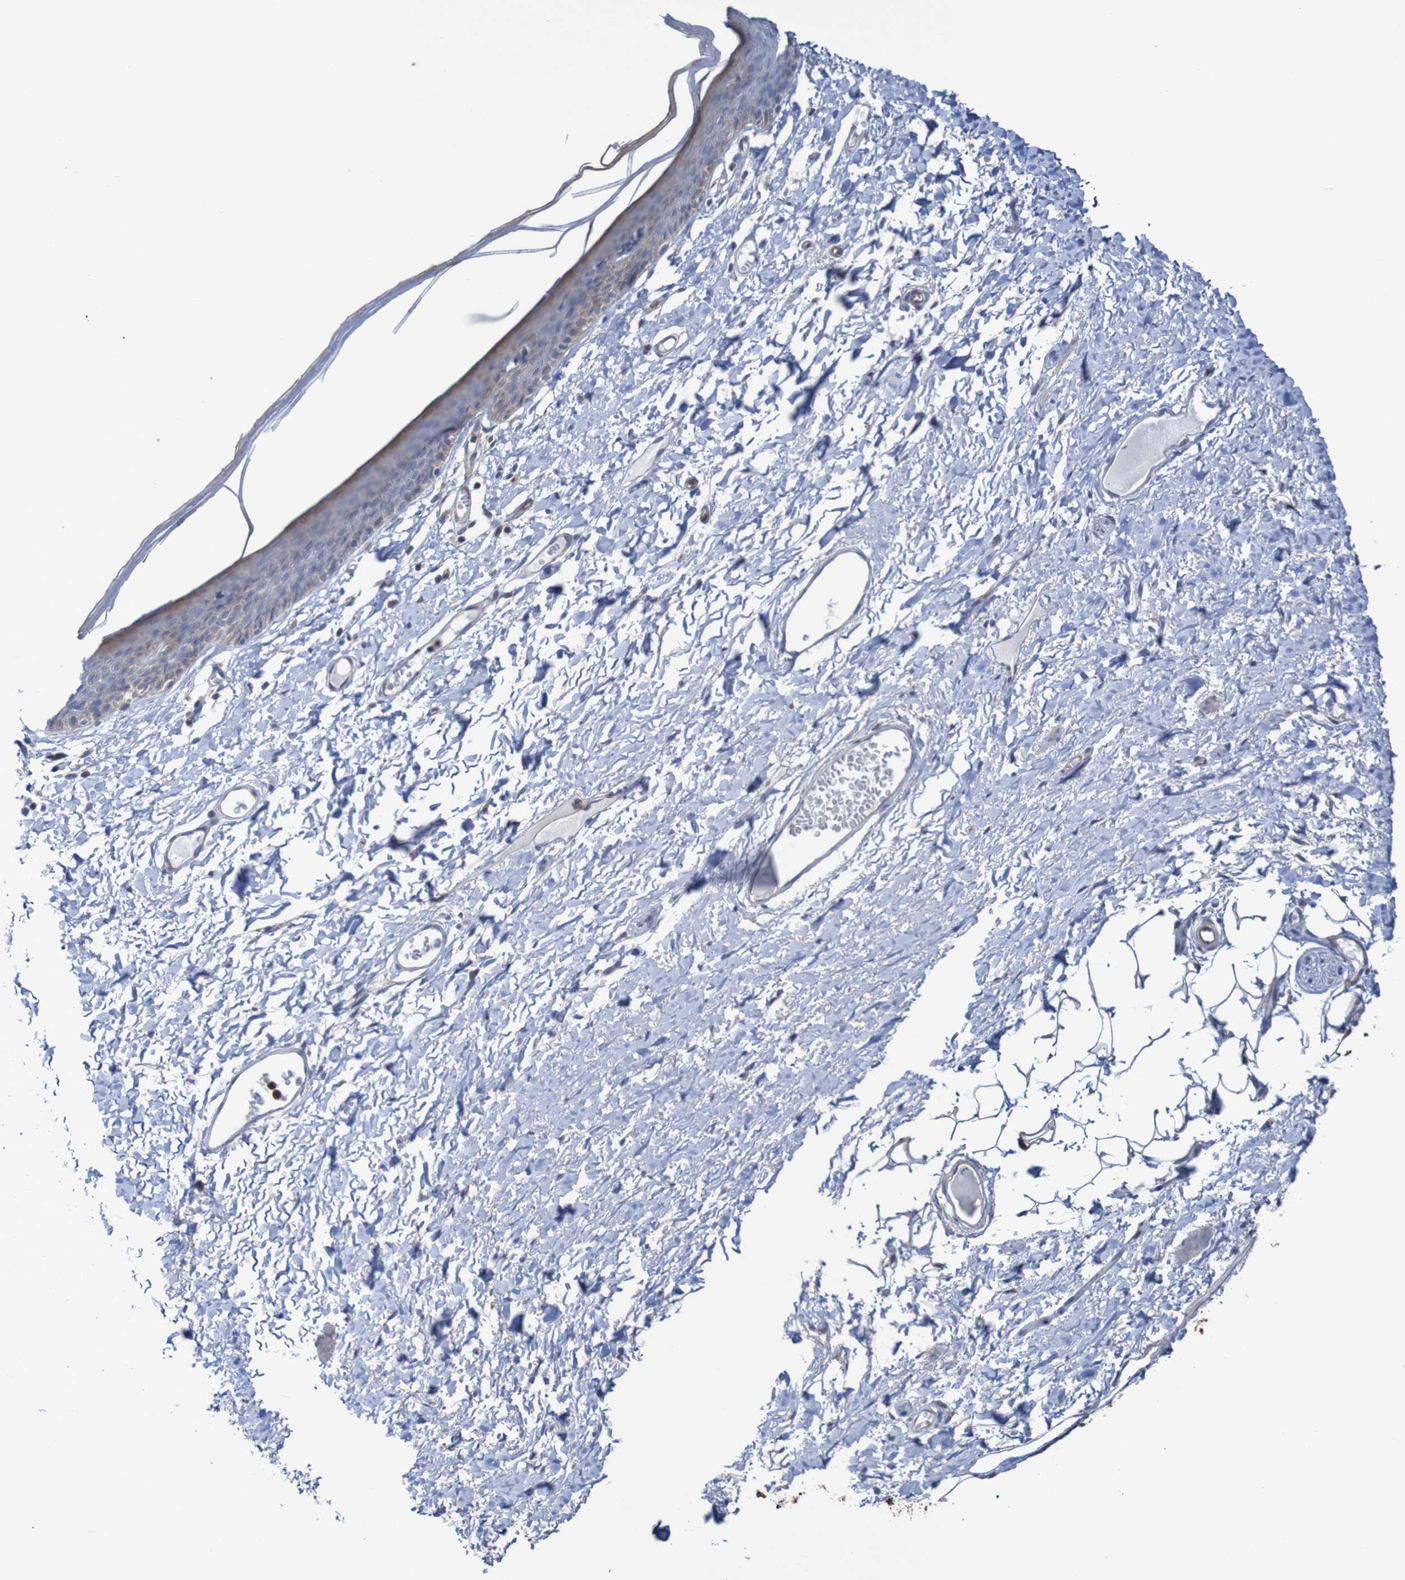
{"staining": {"intensity": "moderate", "quantity": "25%-75%", "location": "cytoplasmic/membranous"}, "tissue": "skin", "cell_type": "Epidermal cells", "image_type": "normal", "snomed": [{"axis": "morphology", "description": "Normal tissue, NOS"}, {"axis": "topography", "description": "Vulva"}], "caption": "IHC (DAB) staining of normal human skin shows moderate cytoplasmic/membranous protein expression in approximately 25%-75% of epidermal cells. (DAB = brown stain, brightfield microscopy at high magnification).", "gene": "ANGPT4", "patient": {"sex": "female", "age": 54}}